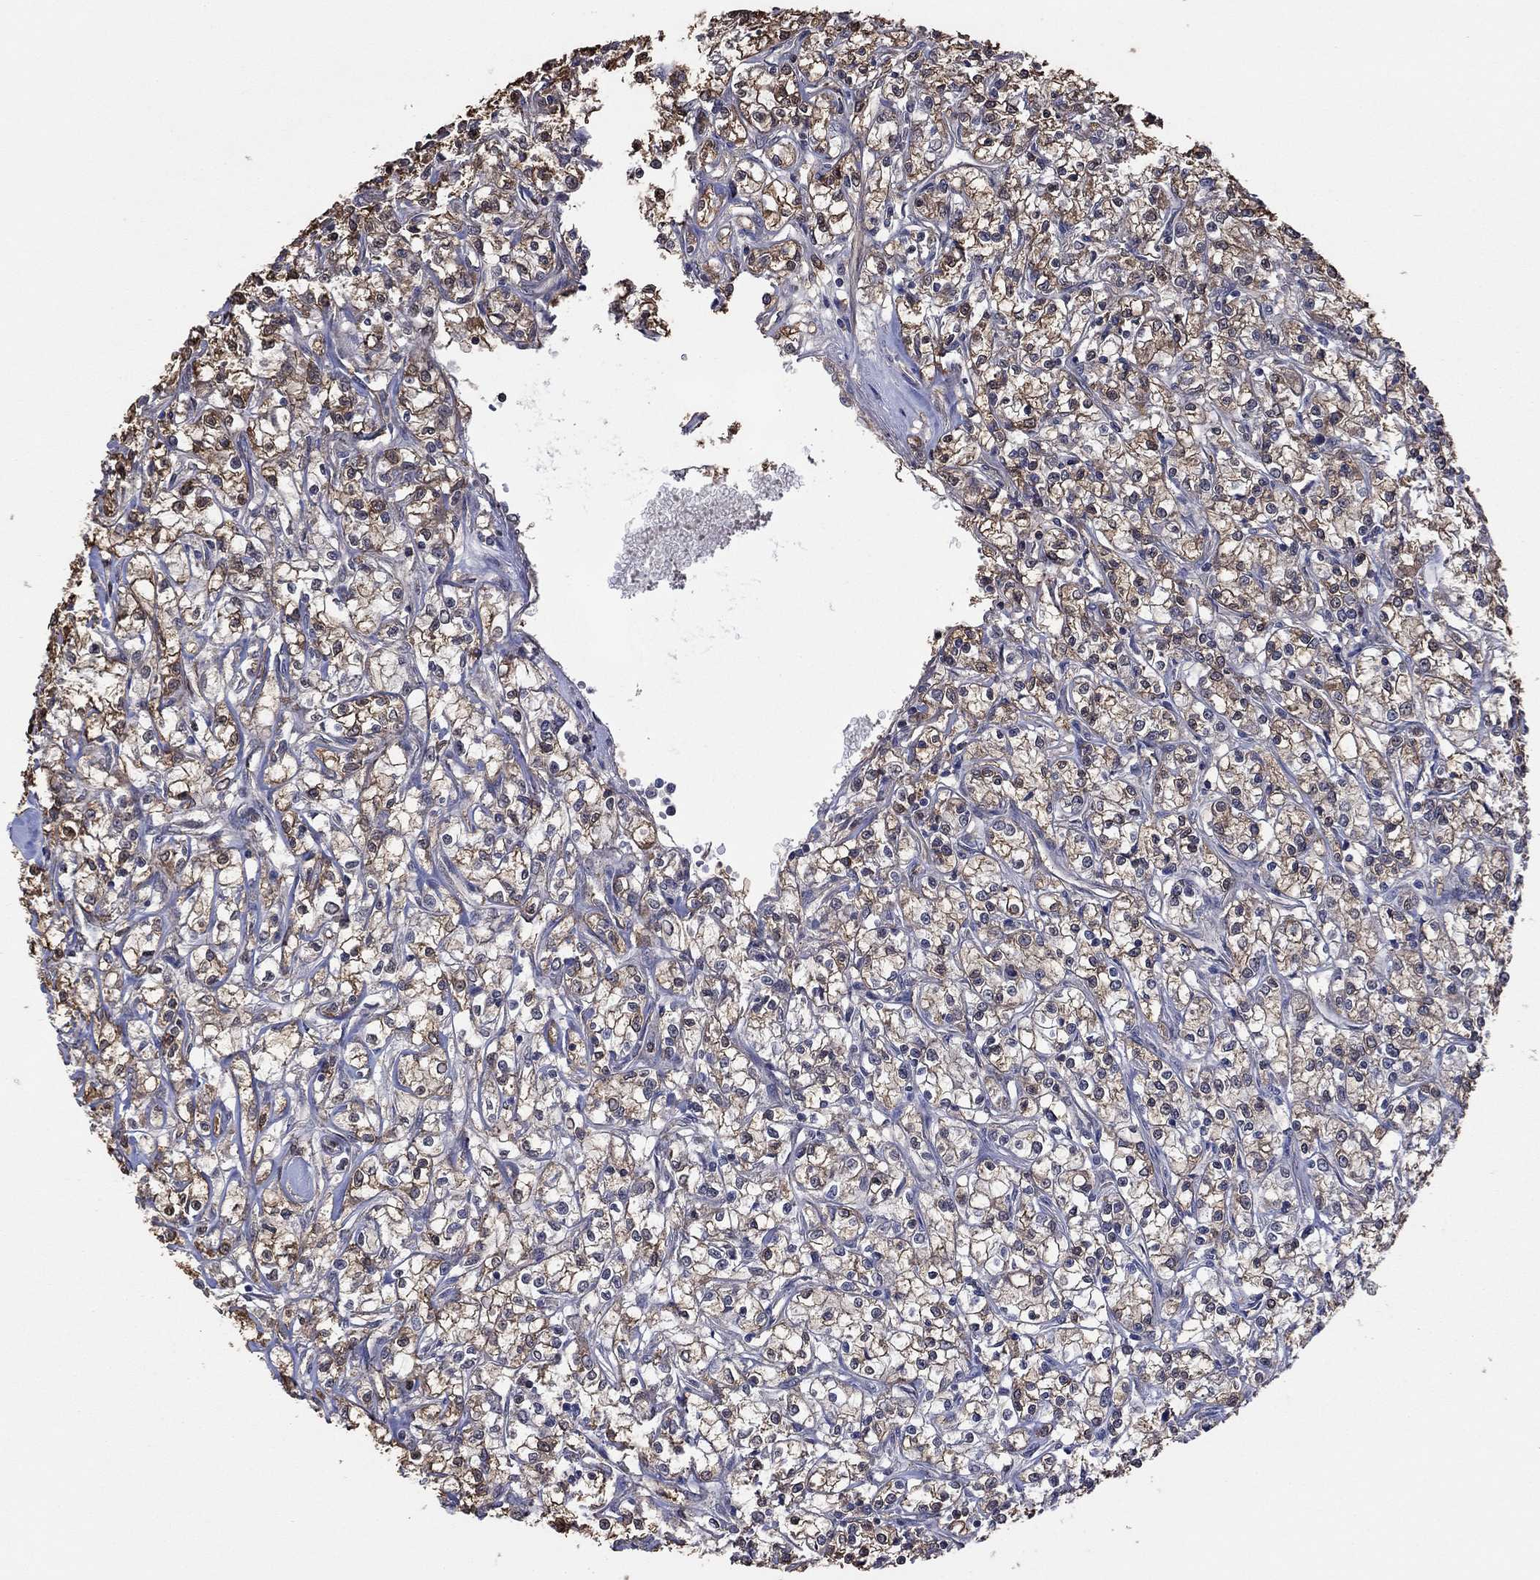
{"staining": {"intensity": "moderate", "quantity": "25%-75%", "location": "cytoplasmic/membranous"}, "tissue": "renal cancer", "cell_type": "Tumor cells", "image_type": "cancer", "snomed": [{"axis": "morphology", "description": "Adenocarcinoma, NOS"}, {"axis": "topography", "description": "Kidney"}], "caption": "Moderate cytoplasmic/membranous protein expression is present in approximately 25%-75% of tumor cells in adenocarcinoma (renal).", "gene": "RNF114", "patient": {"sex": "female", "age": 59}}